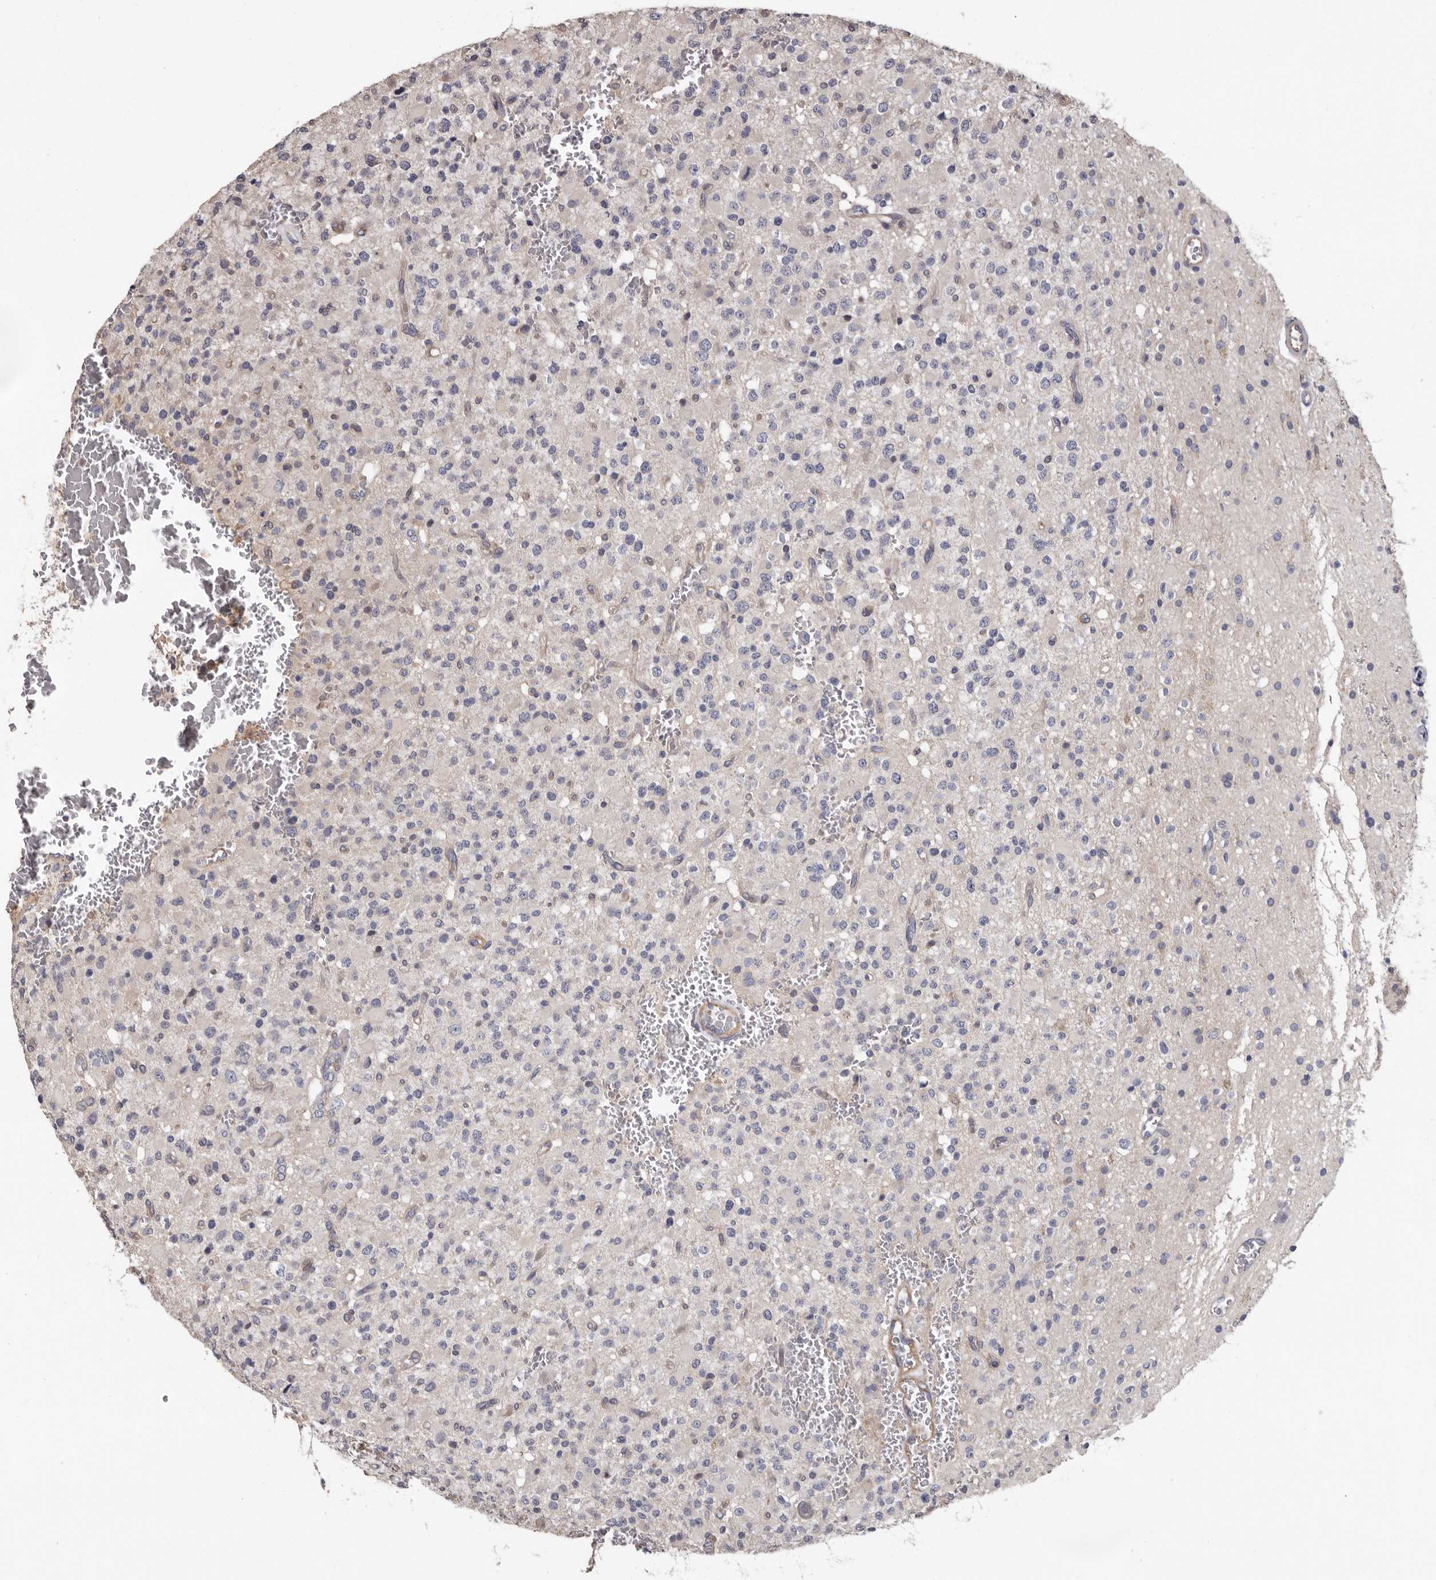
{"staining": {"intensity": "negative", "quantity": "none", "location": "none"}, "tissue": "glioma", "cell_type": "Tumor cells", "image_type": "cancer", "snomed": [{"axis": "morphology", "description": "Glioma, malignant, High grade"}, {"axis": "topography", "description": "Brain"}], "caption": "High power microscopy histopathology image of an IHC micrograph of glioma, revealing no significant staining in tumor cells.", "gene": "MRPL18", "patient": {"sex": "male", "age": 34}}